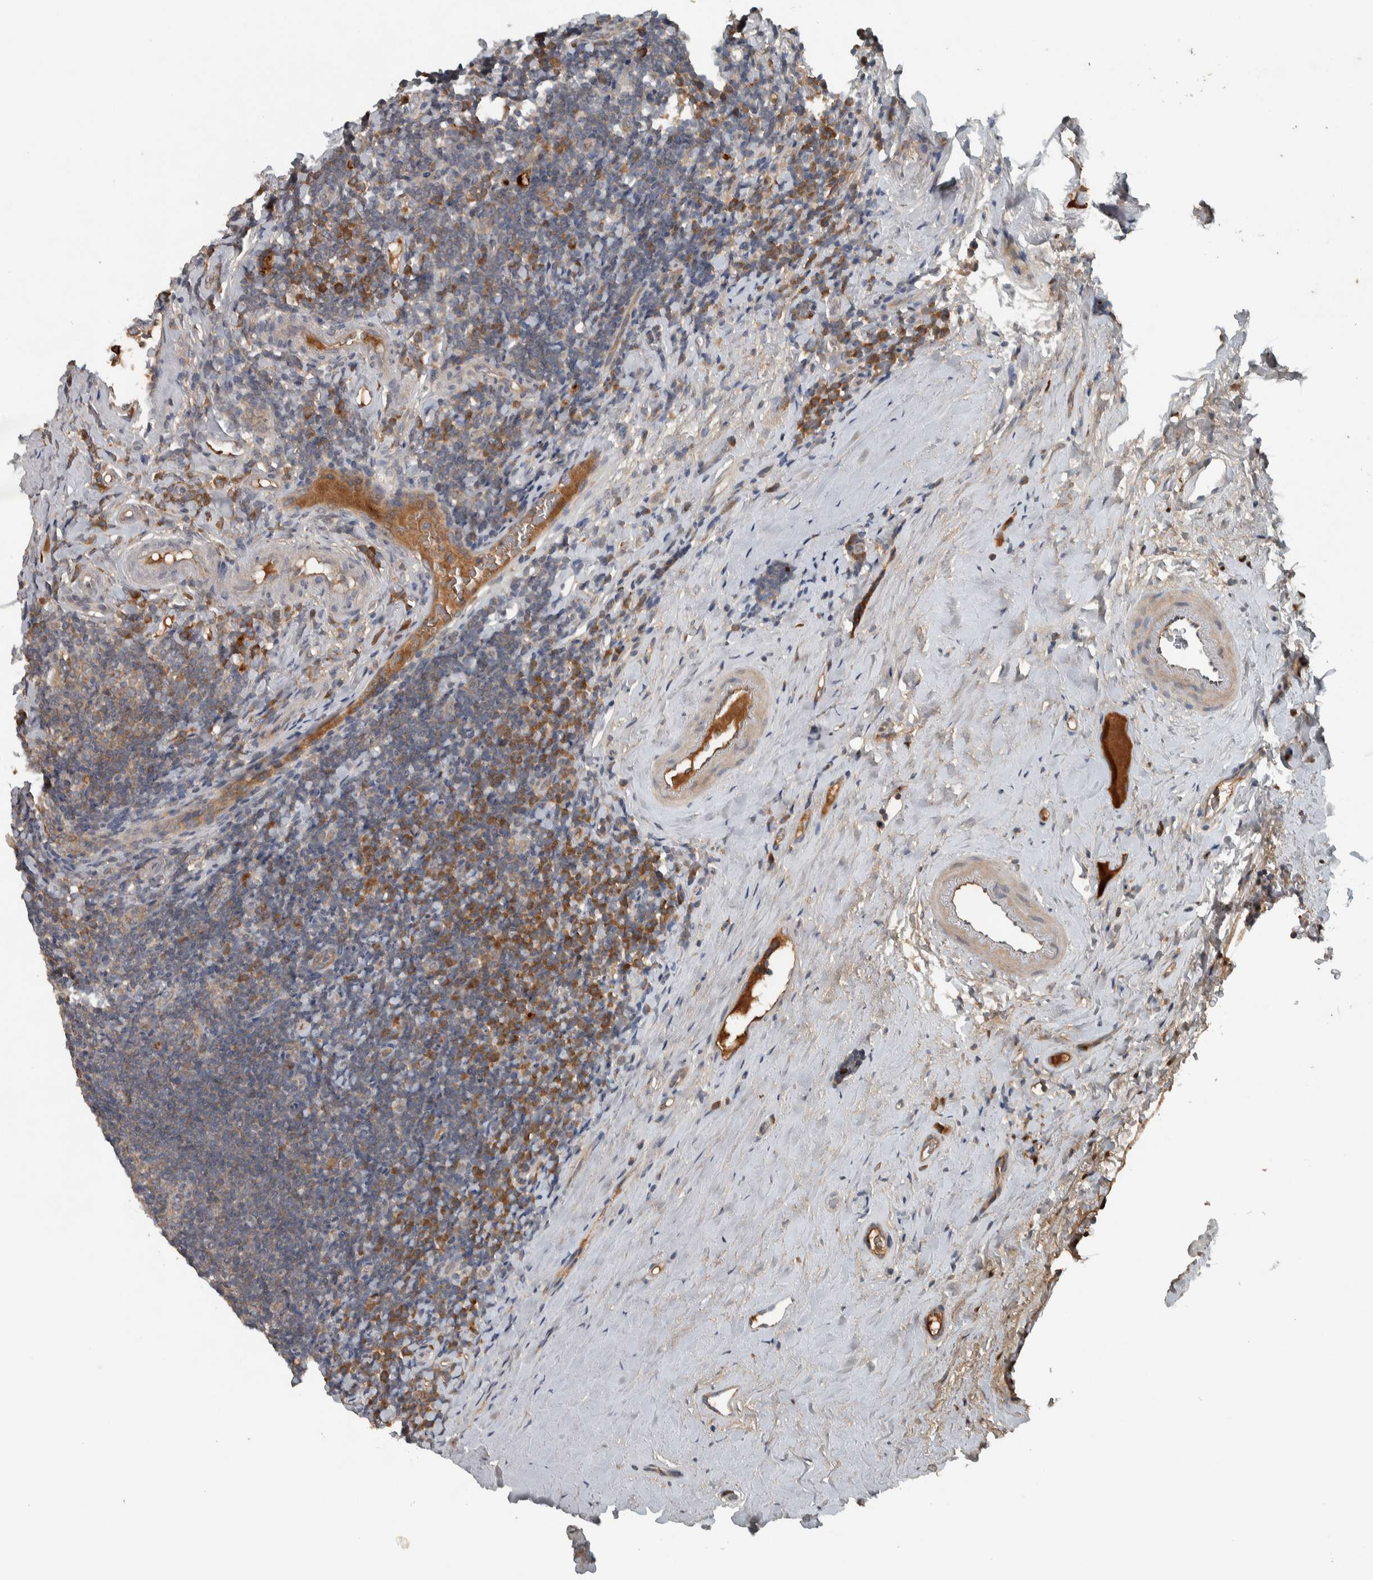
{"staining": {"intensity": "weak", "quantity": ">75%", "location": "cytoplasmic/membranous"}, "tissue": "tonsil", "cell_type": "Germinal center cells", "image_type": "normal", "snomed": [{"axis": "morphology", "description": "Normal tissue, NOS"}, {"axis": "topography", "description": "Tonsil"}], "caption": "Weak cytoplasmic/membranous expression is present in about >75% of germinal center cells in benign tonsil.", "gene": "CLCN2", "patient": {"sex": "male", "age": 37}}